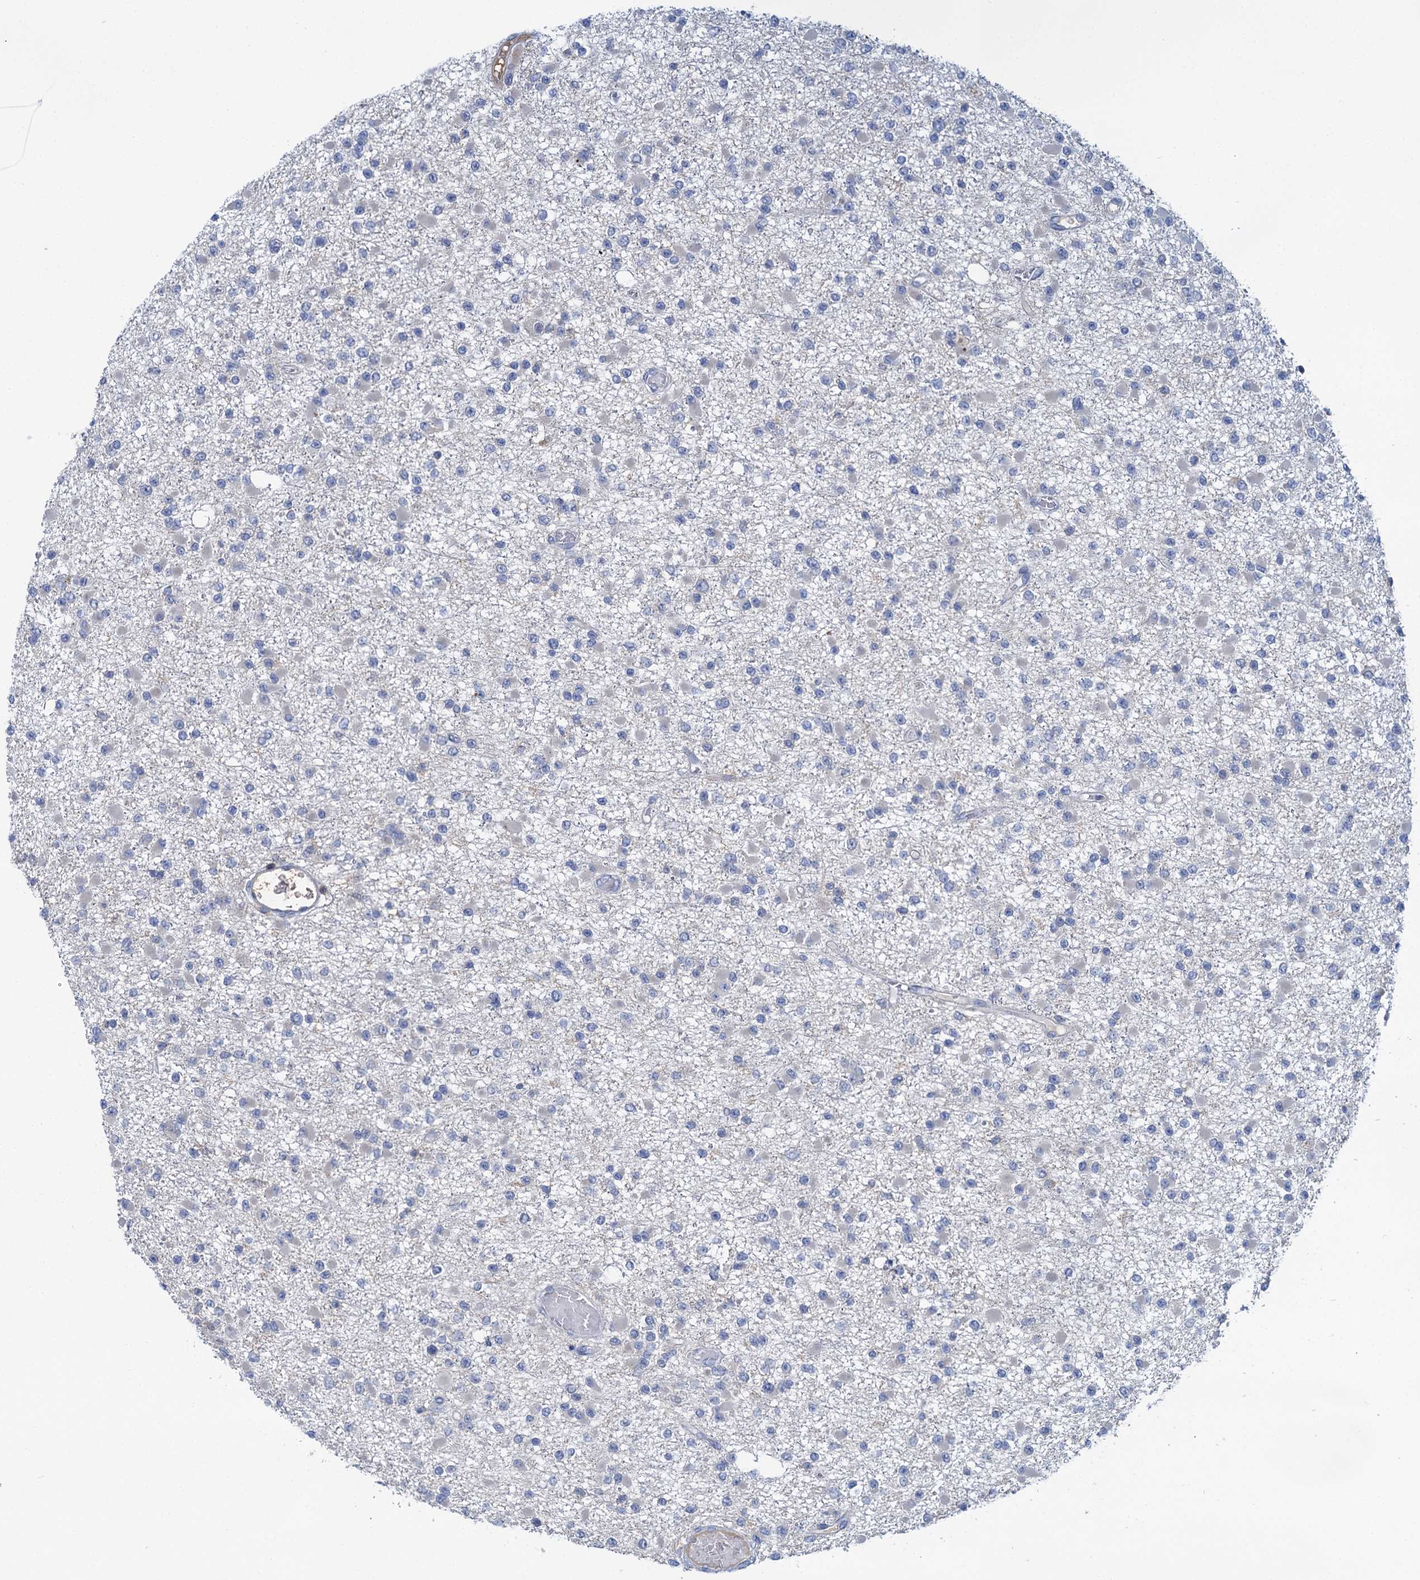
{"staining": {"intensity": "negative", "quantity": "none", "location": "none"}, "tissue": "glioma", "cell_type": "Tumor cells", "image_type": "cancer", "snomed": [{"axis": "morphology", "description": "Glioma, malignant, Low grade"}, {"axis": "topography", "description": "Brain"}], "caption": "Immunohistochemical staining of glioma demonstrates no significant expression in tumor cells.", "gene": "FGFR2", "patient": {"sex": "female", "age": 22}}